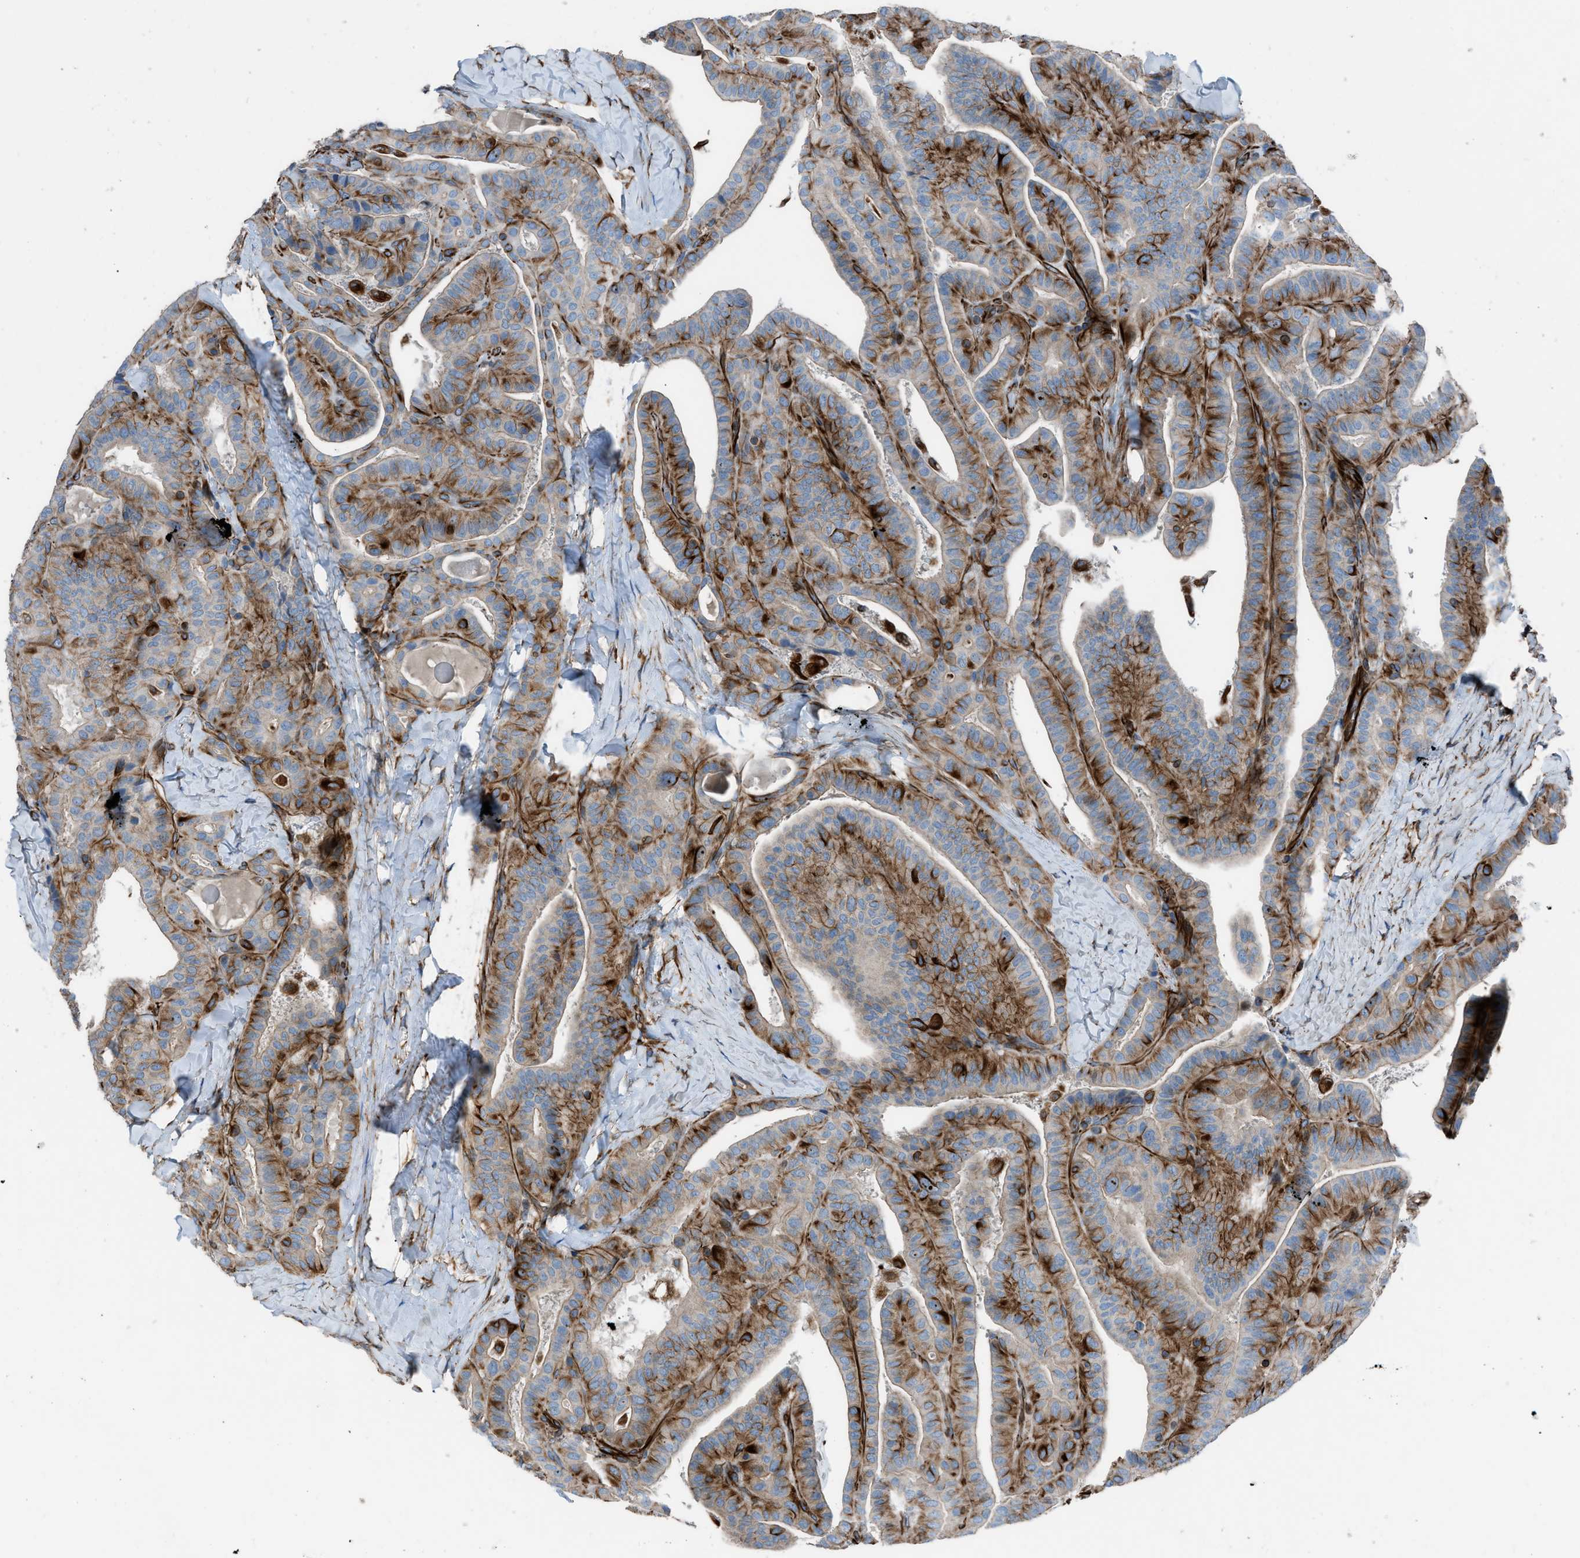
{"staining": {"intensity": "strong", "quantity": ">75%", "location": "cytoplasmic/membranous"}, "tissue": "thyroid cancer", "cell_type": "Tumor cells", "image_type": "cancer", "snomed": [{"axis": "morphology", "description": "Papillary adenocarcinoma, NOS"}, {"axis": "topography", "description": "Thyroid gland"}], "caption": "There is high levels of strong cytoplasmic/membranous staining in tumor cells of thyroid cancer, as demonstrated by immunohistochemical staining (brown color).", "gene": "CABP7", "patient": {"sex": "male", "age": 77}}